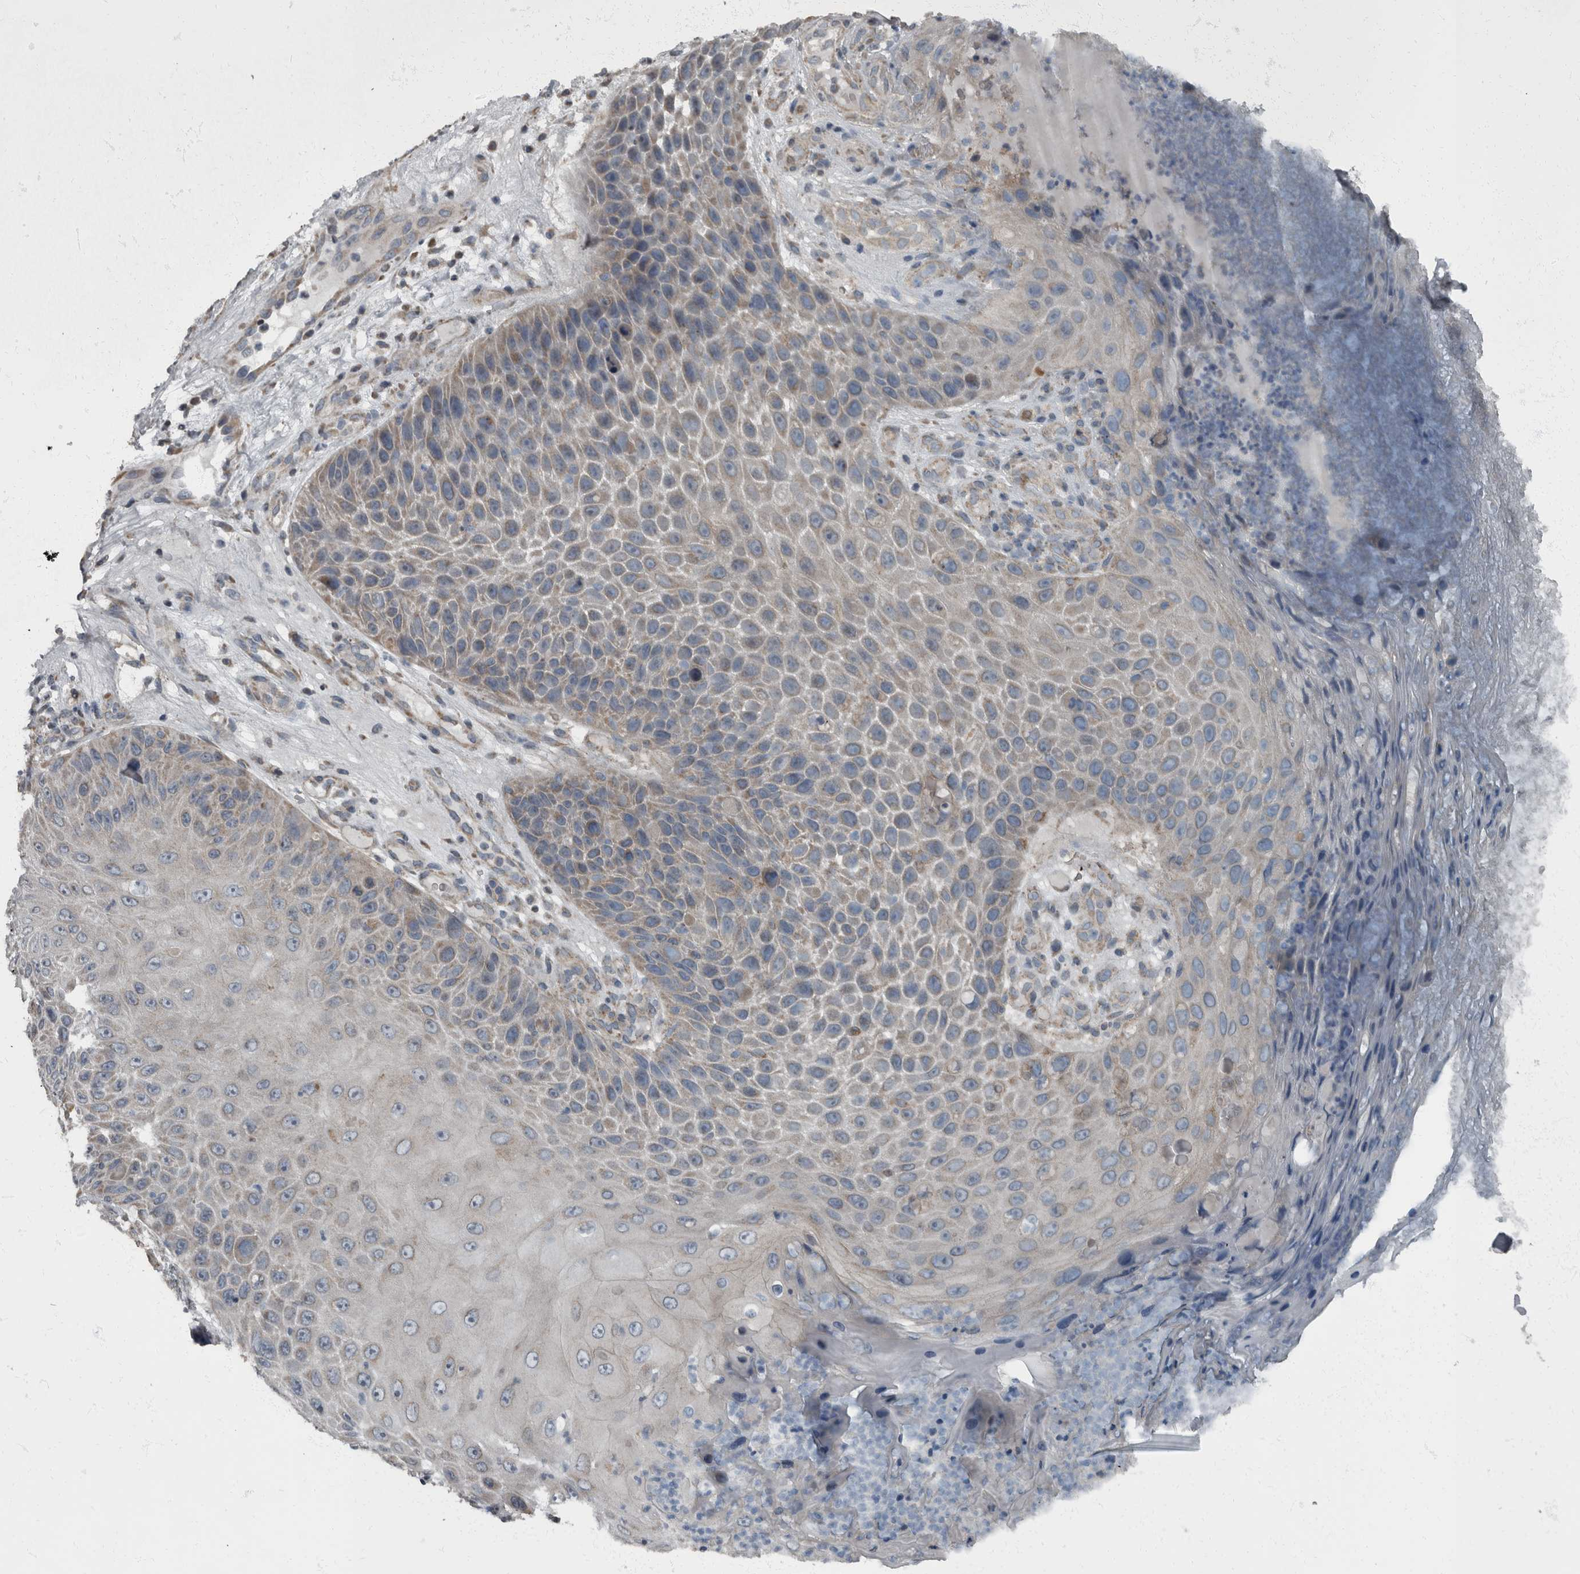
{"staining": {"intensity": "weak", "quantity": "<25%", "location": "cytoplasmic/membranous"}, "tissue": "skin cancer", "cell_type": "Tumor cells", "image_type": "cancer", "snomed": [{"axis": "morphology", "description": "Squamous cell carcinoma, NOS"}, {"axis": "topography", "description": "Skin"}], "caption": "A high-resolution photomicrograph shows IHC staining of skin squamous cell carcinoma, which demonstrates no significant positivity in tumor cells.", "gene": "RABGGTB", "patient": {"sex": "female", "age": 88}}